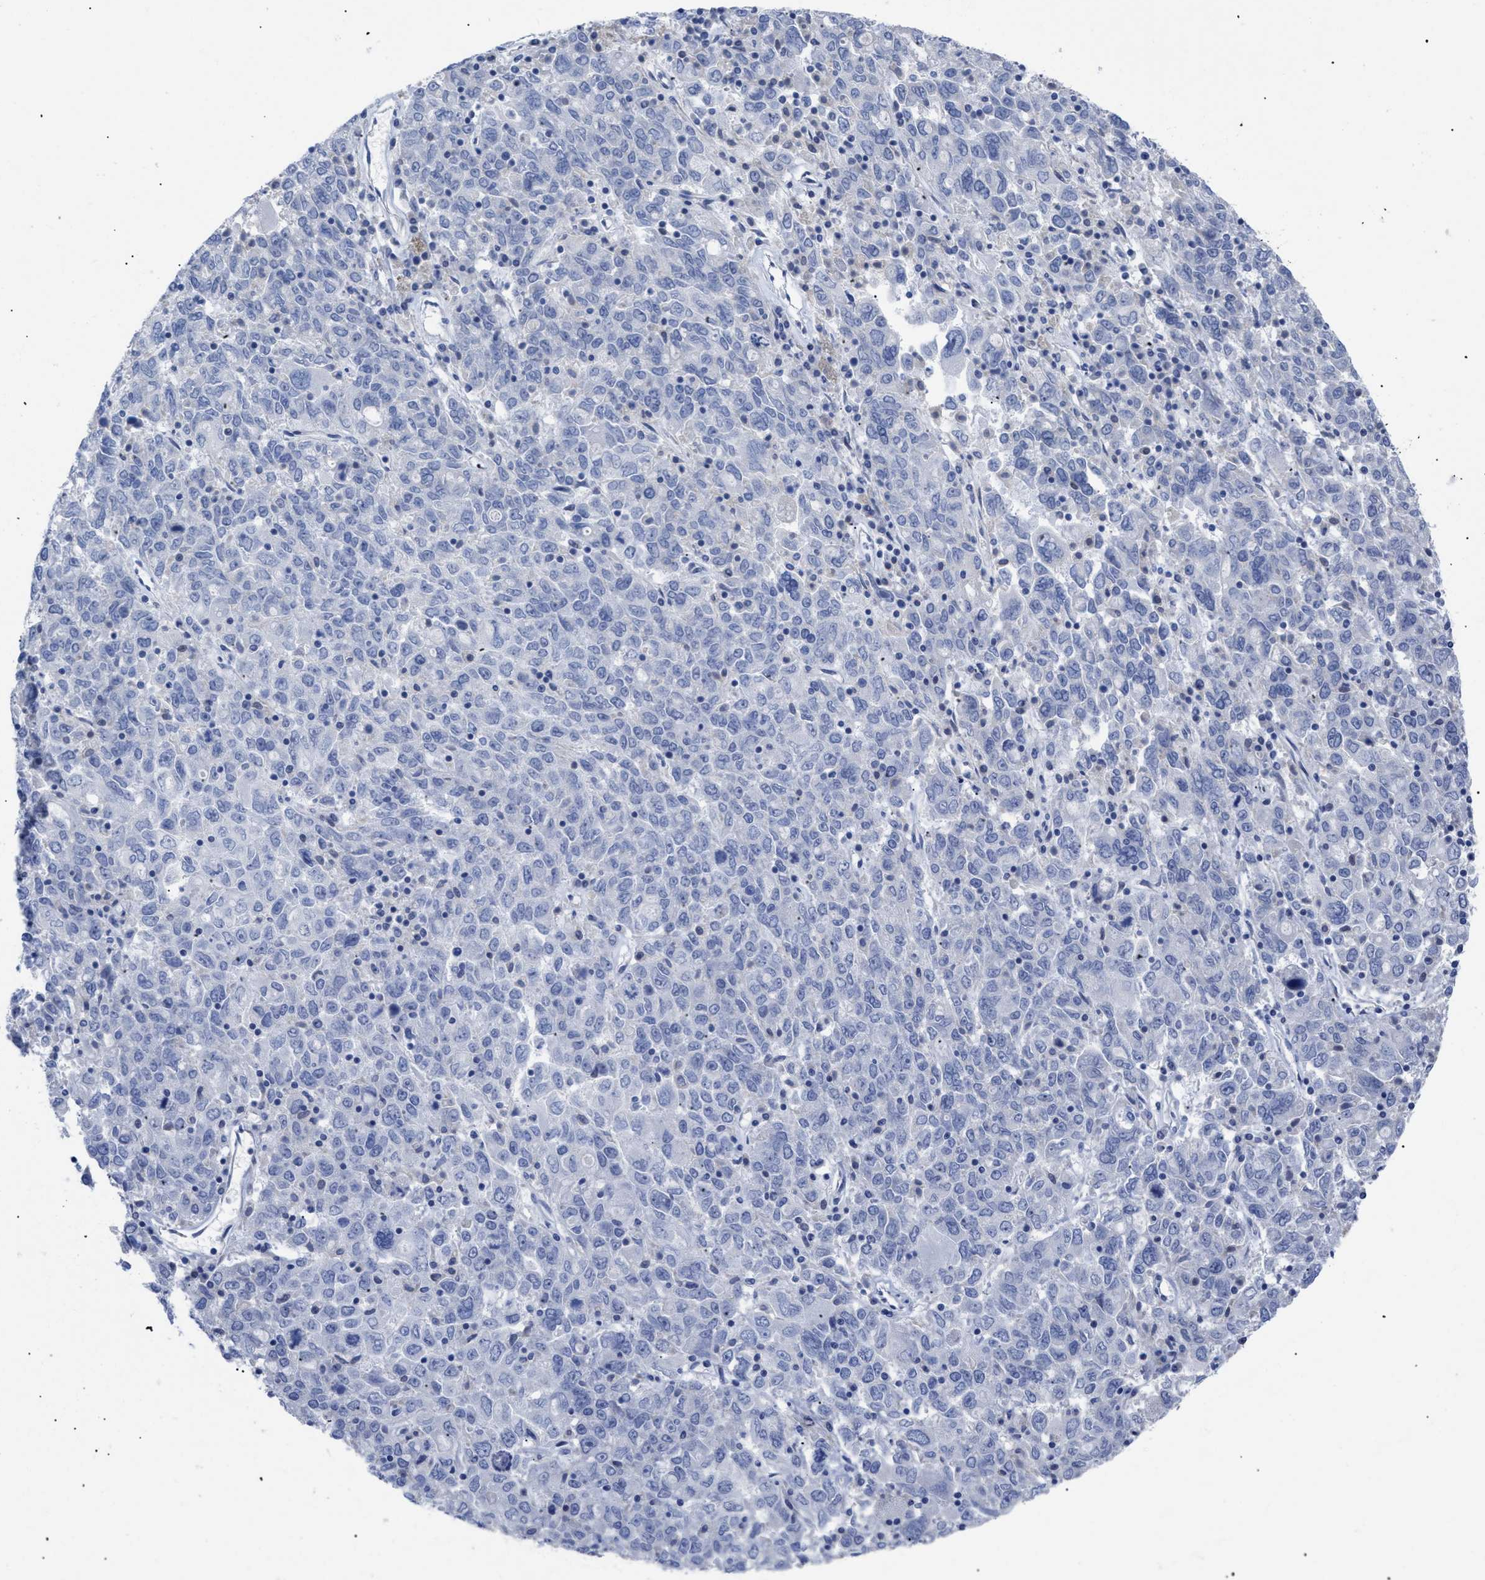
{"staining": {"intensity": "negative", "quantity": "none", "location": "none"}, "tissue": "ovarian cancer", "cell_type": "Tumor cells", "image_type": "cancer", "snomed": [{"axis": "morphology", "description": "Carcinoma, endometroid"}, {"axis": "topography", "description": "Ovary"}], "caption": "Ovarian cancer stained for a protein using immunohistochemistry reveals no expression tumor cells.", "gene": "CAV3", "patient": {"sex": "female", "age": 62}}